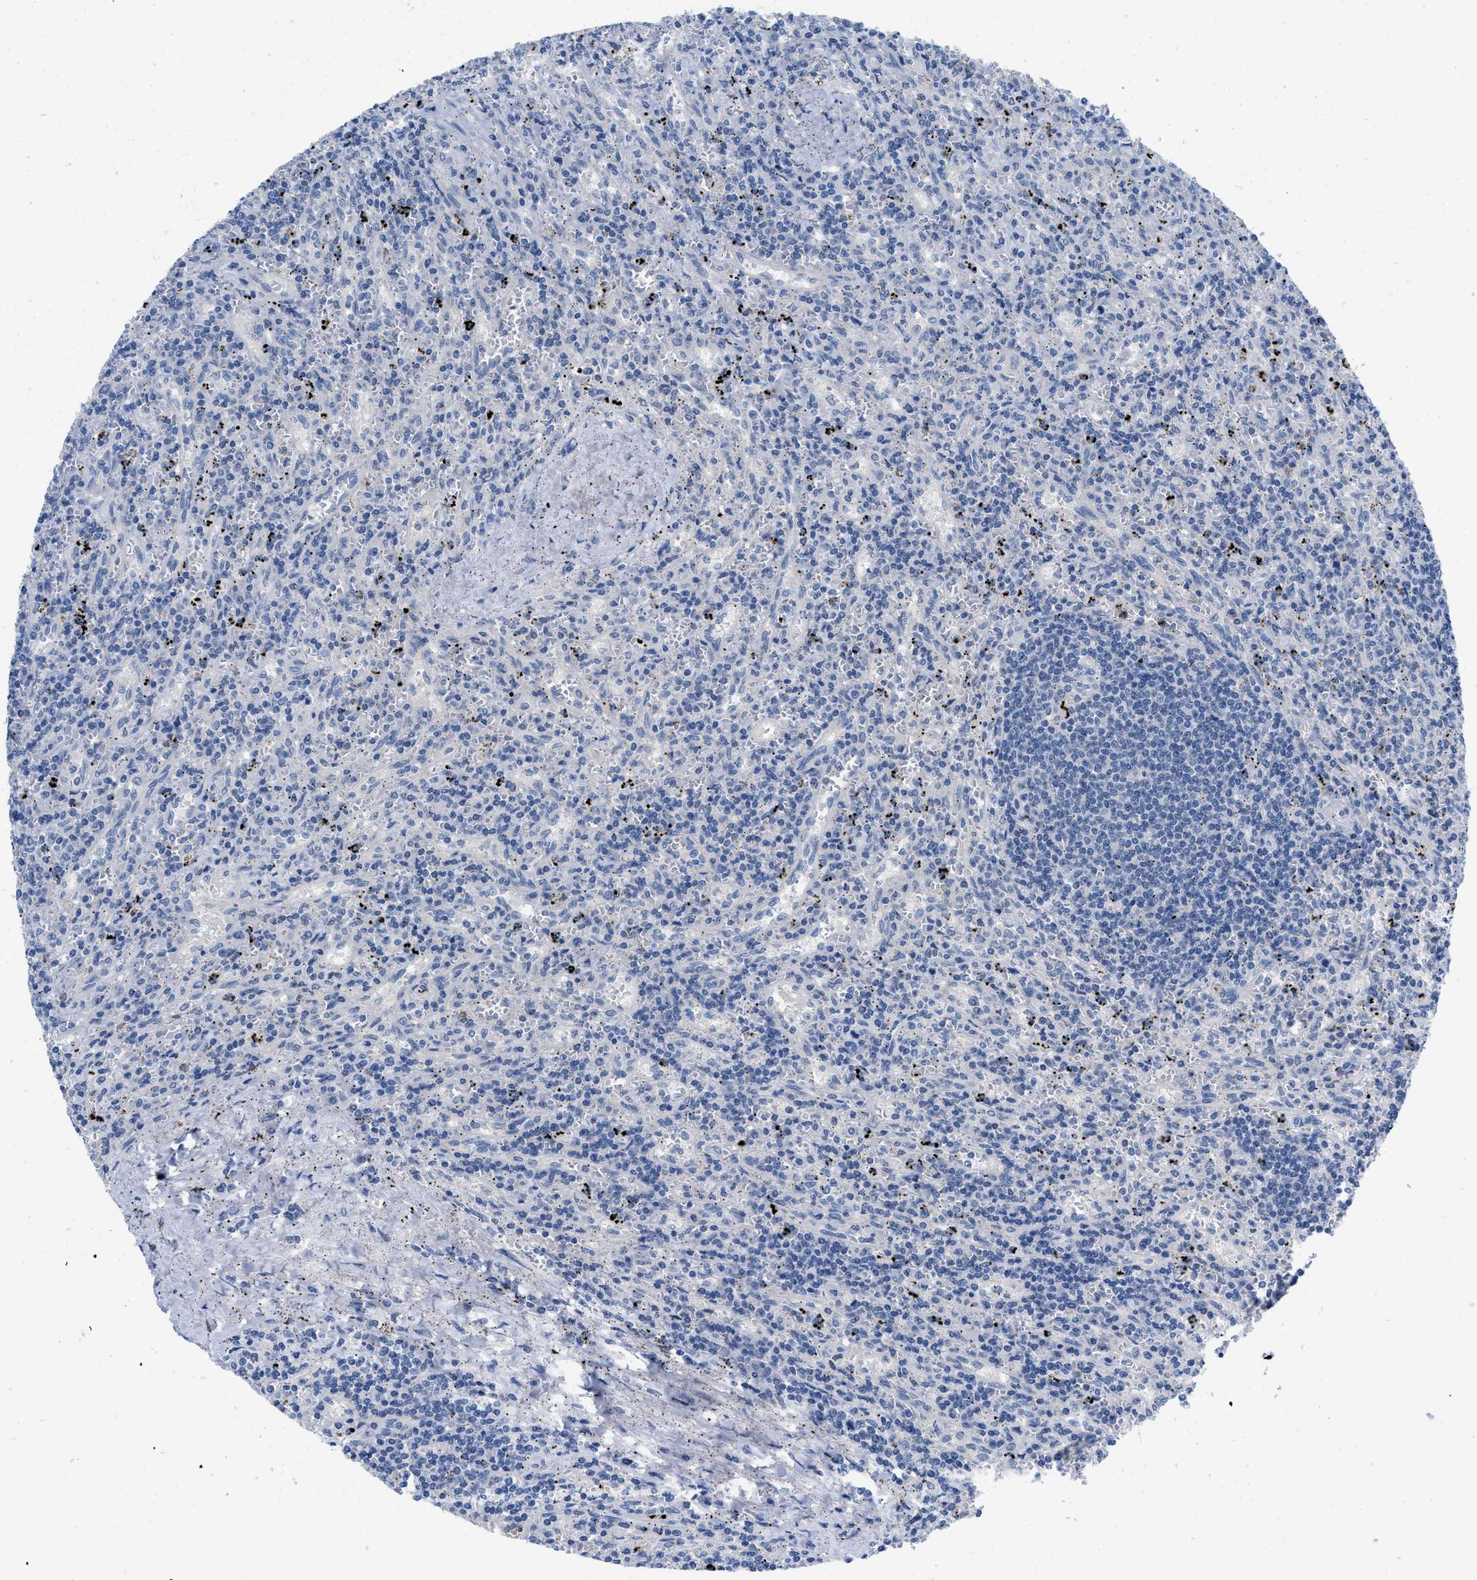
{"staining": {"intensity": "negative", "quantity": "none", "location": "none"}, "tissue": "lymphoma", "cell_type": "Tumor cells", "image_type": "cancer", "snomed": [{"axis": "morphology", "description": "Malignant lymphoma, non-Hodgkin's type, Low grade"}, {"axis": "topography", "description": "Spleen"}], "caption": "Protein analysis of lymphoma exhibits no significant positivity in tumor cells. (DAB immunohistochemistry (IHC) with hematoxylin counter stain).", "gene": "PYY", "patient": {"sex": "male", "age": 76}}